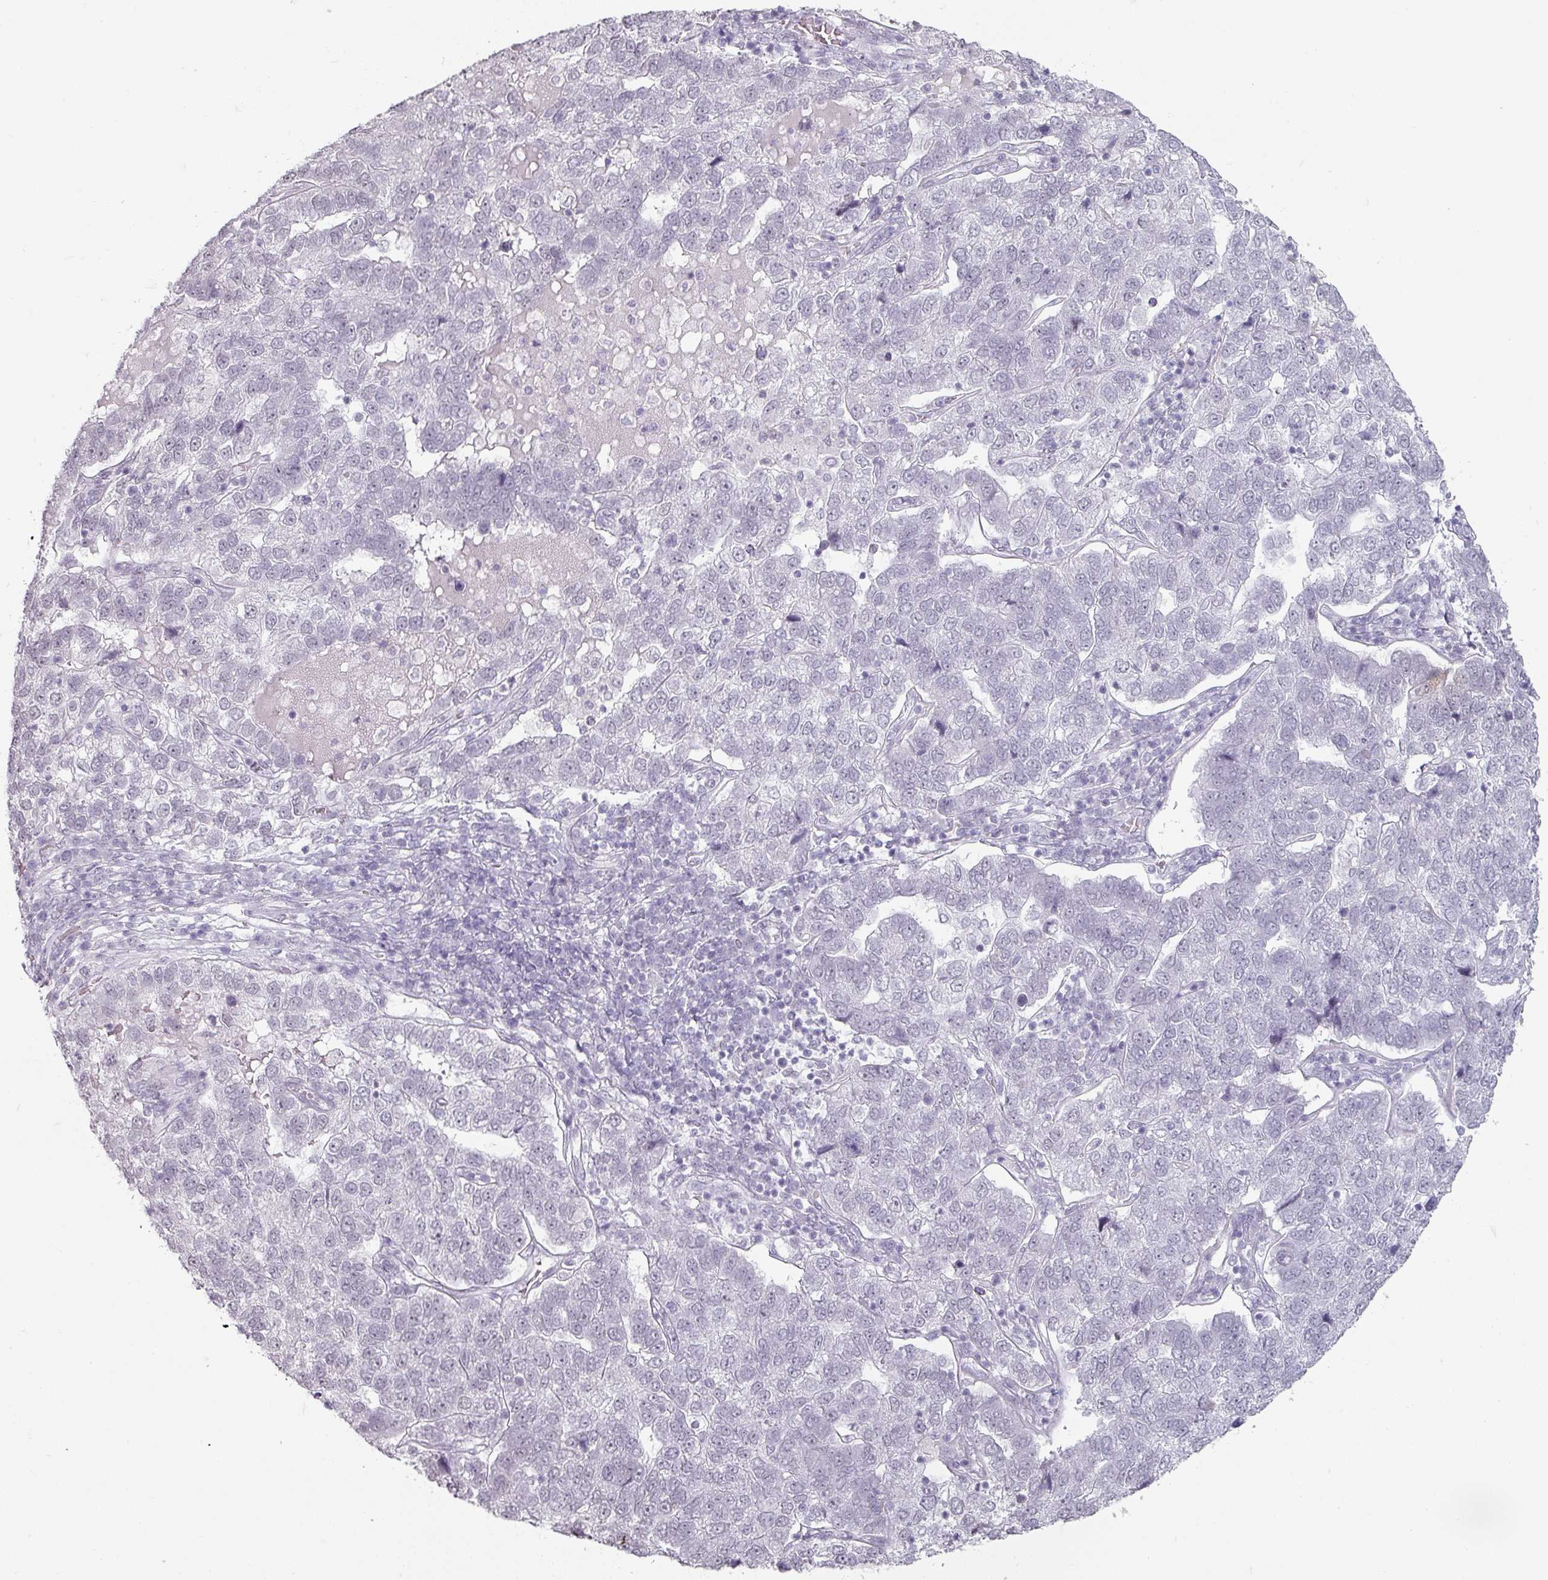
{"staining": {"intensity": "negative", "quantity": "none", "location": "none"}, "tissue": "pancreatic cancer", "cell_type": "Tumor cells", "image_type": "cancer", "snomed": [{"axis": "morphology", "description": "Adenocarcinoma, NOS"}, {"axis": "topography", "description": "Pancreas"}], "caption": "There is no significant positivity in tumor cells of pancreatic cancer (adenocarcinoma). (DAB immunohistochemistry visualized using brightfield microscopy, high magnification).", "gene": "SPRR1A", "patient": {"sex": "female", "age": 61}}